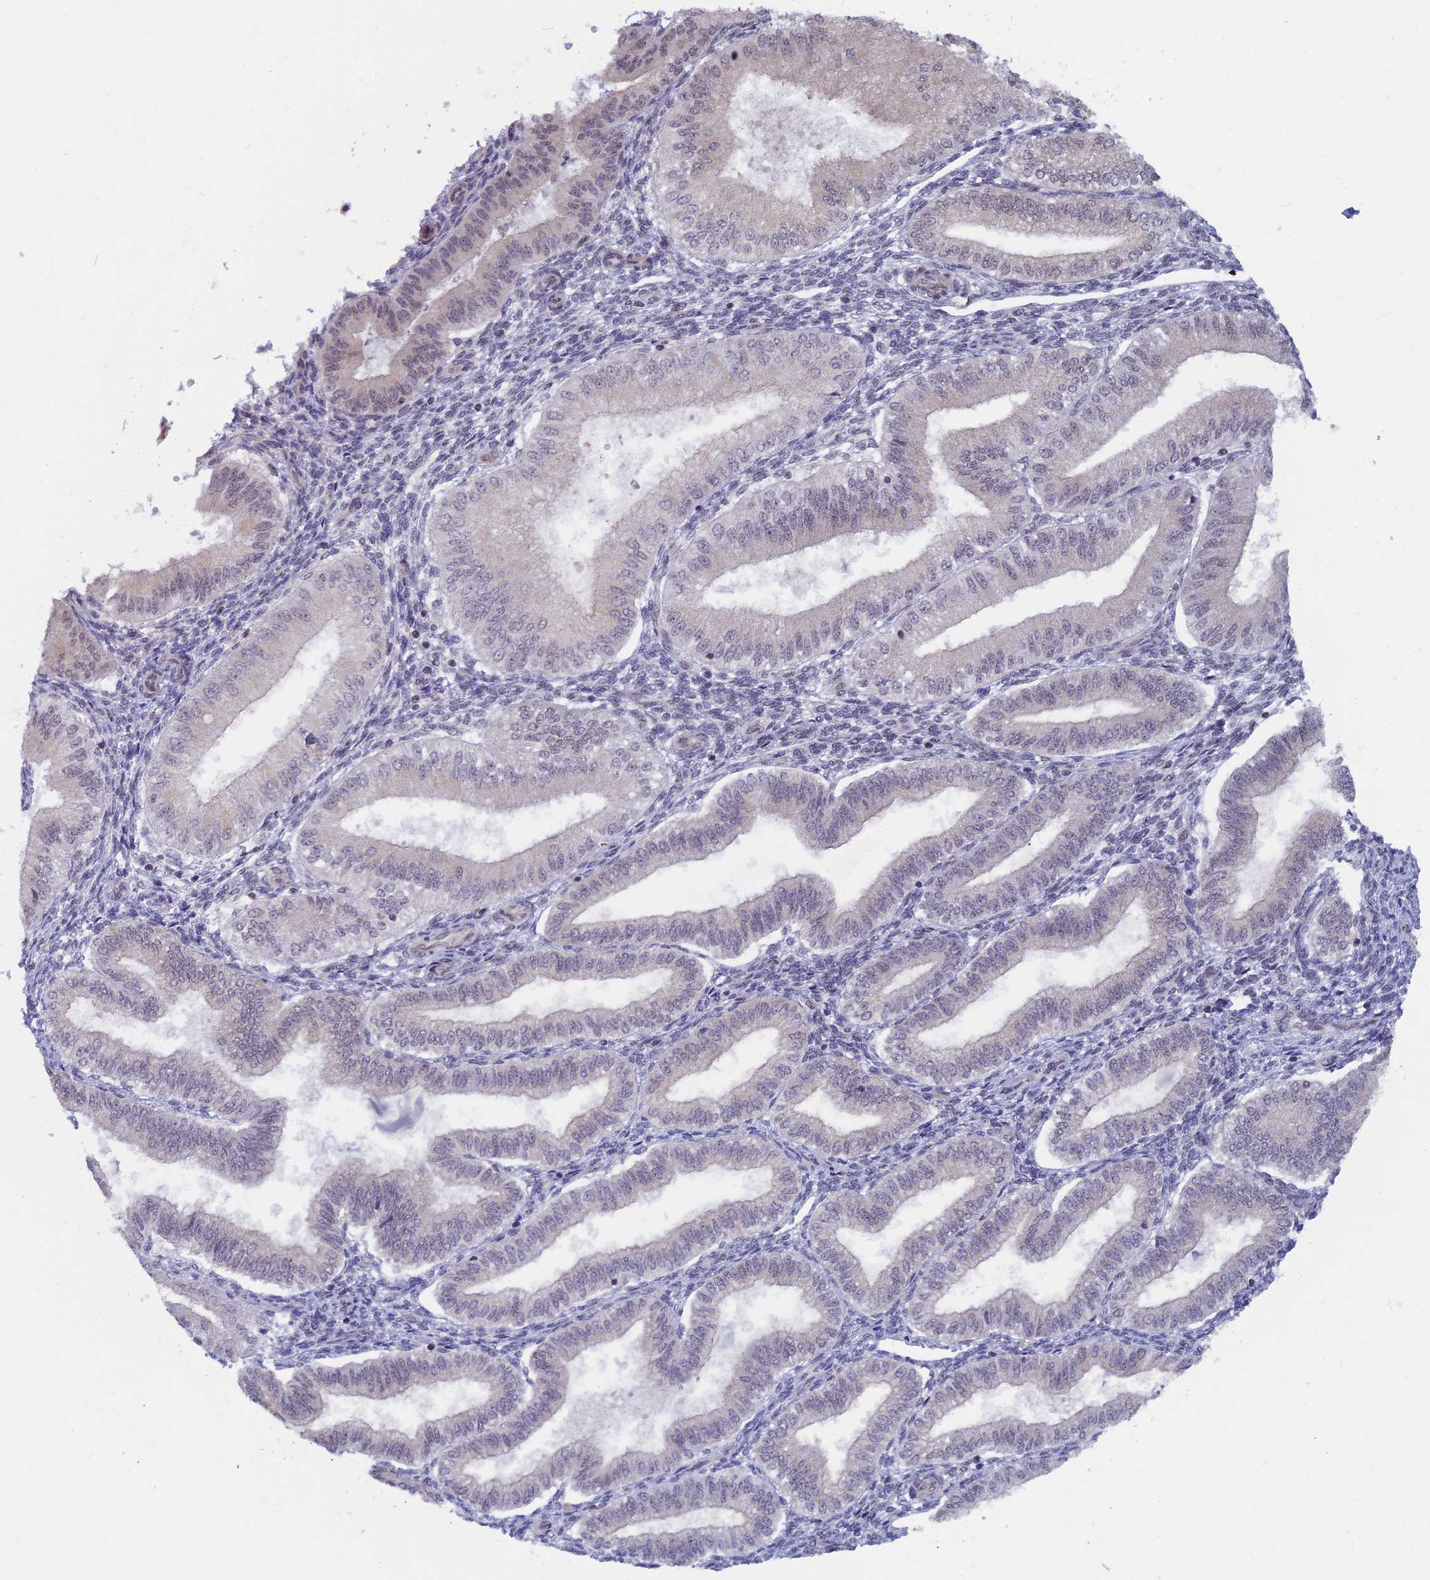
{"staining": {"intensity": "moderate", "quantity": "<25%", "location": "nuclear"}, "tissue": "endometrium", "cell_type": "Cells in endometrial stroma", "image_type": "normal", "snomed": [{"axis": "morphology", "description": "Normal tissue, NOS"}, {"axis": "topography", "description": "Endometrium"}], "caption": "Endometrium stained with DAB immunohistochemistry (IHC) reveals low levels of moderate nuclear expression in approximately <25% of cells in endometrial stroma.", "gene": "SPIRE1", "patient": {"sex": "female", "age": 39}}